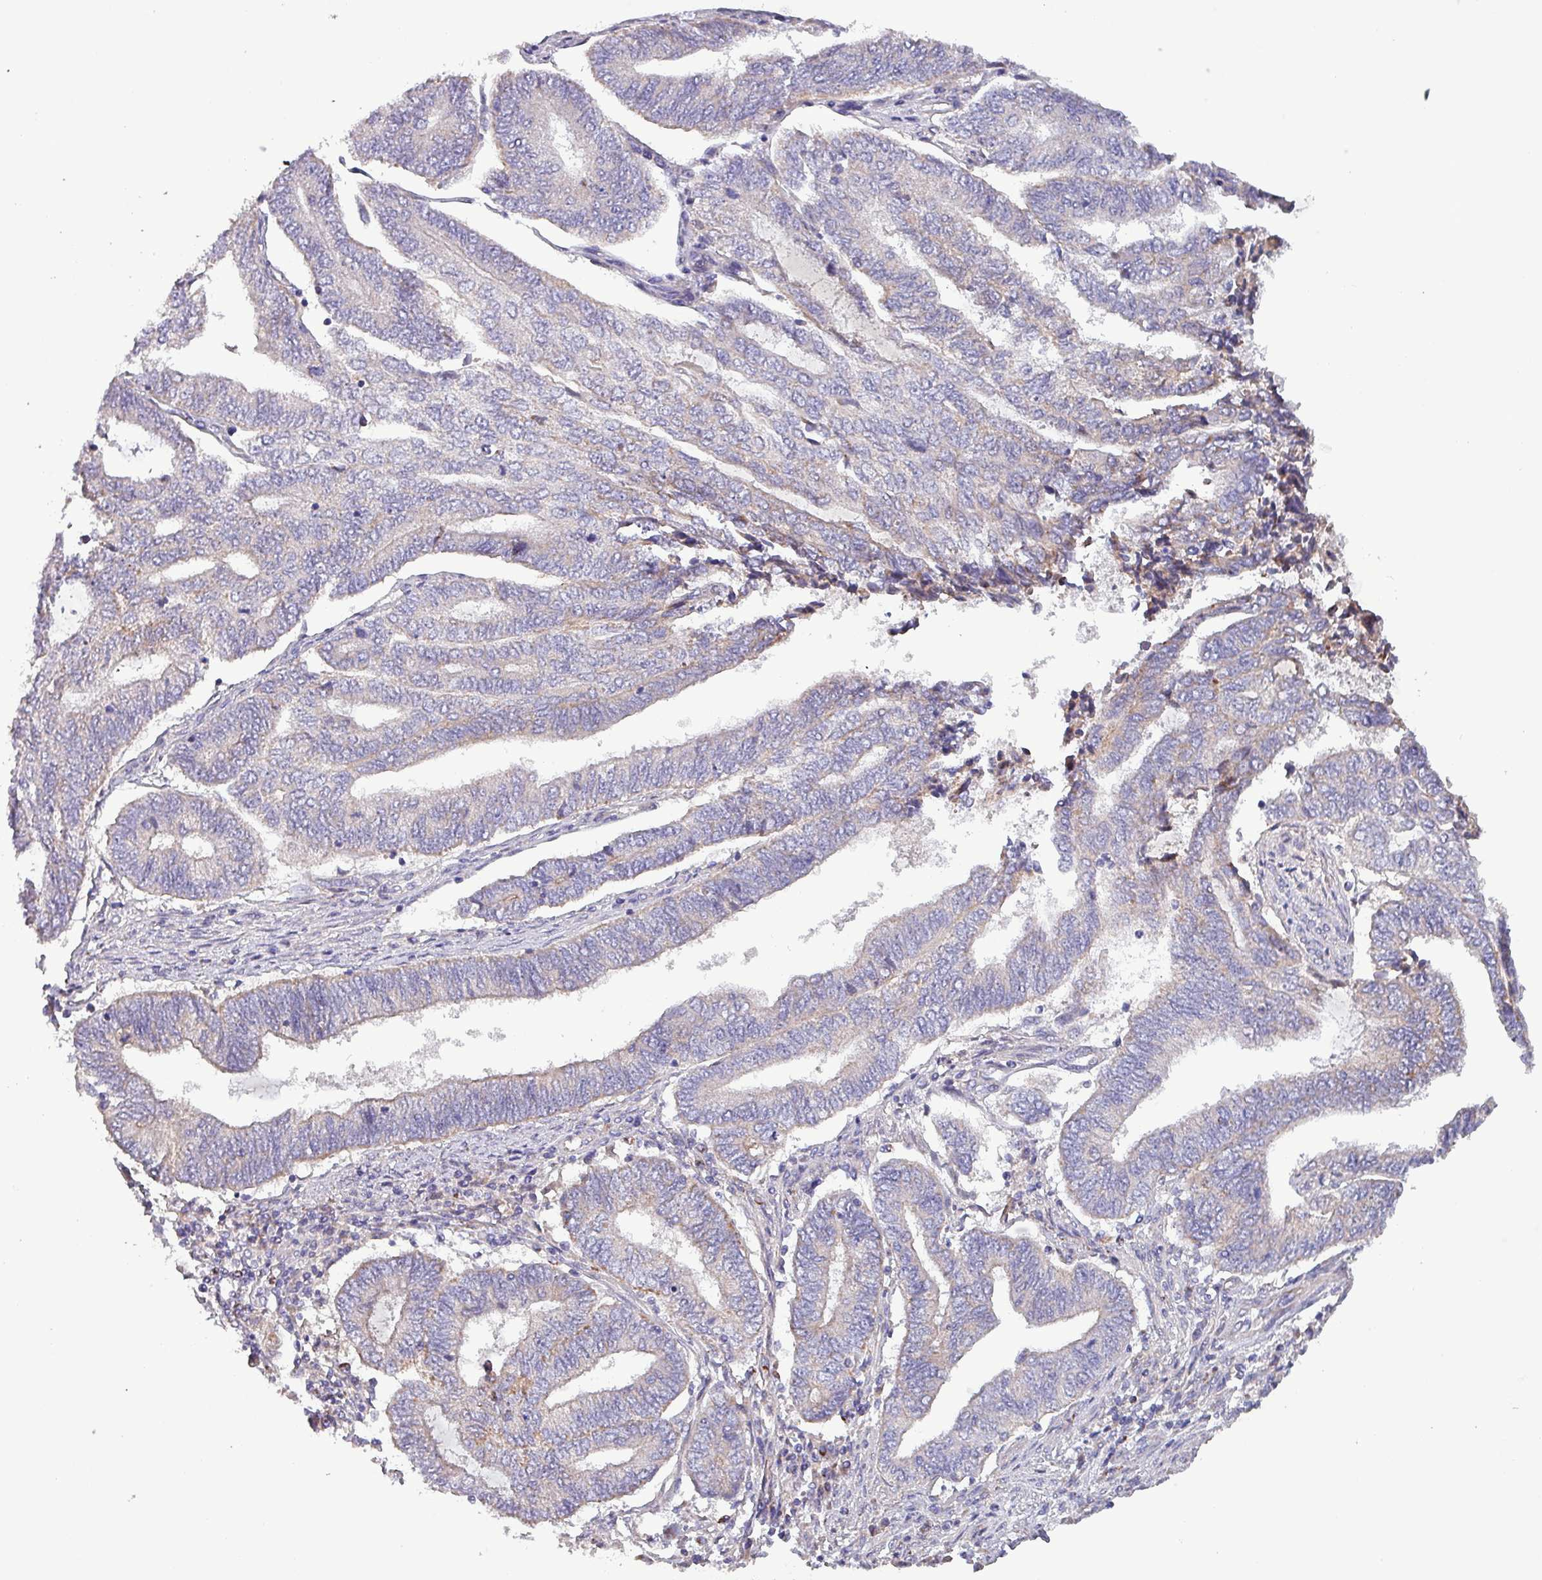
{"staining": {"intensity": "negative", "quantity": "none", "location": "none"}, "tissue": "endometrial cancer", "cell_type": "Tumor cells", "image_type": "cancer", "snomed": [{"axis": "morphology", "description": "Adenocarcinoma, NOS"}, {"axis": "topography", "description": "Uterus"}, {"axis": "topography", "description": "Endometrium"}], "caption": "Immunohistochemistry (IHC) image of neoplastic tissue: human adenocarcinoma (endometrial) stained with DAB (3,3'-diaminobenzidine) reveals no significant protein positivity in tumor cells. (Stains: DAB (3,3'-diaminobenzidine) IHC with hematoxylin counter stain, Microscopy: brightfield microscopy at high magnification).", "gene": "ZNF322", "patient": {"sex": "female", "age": 70}}